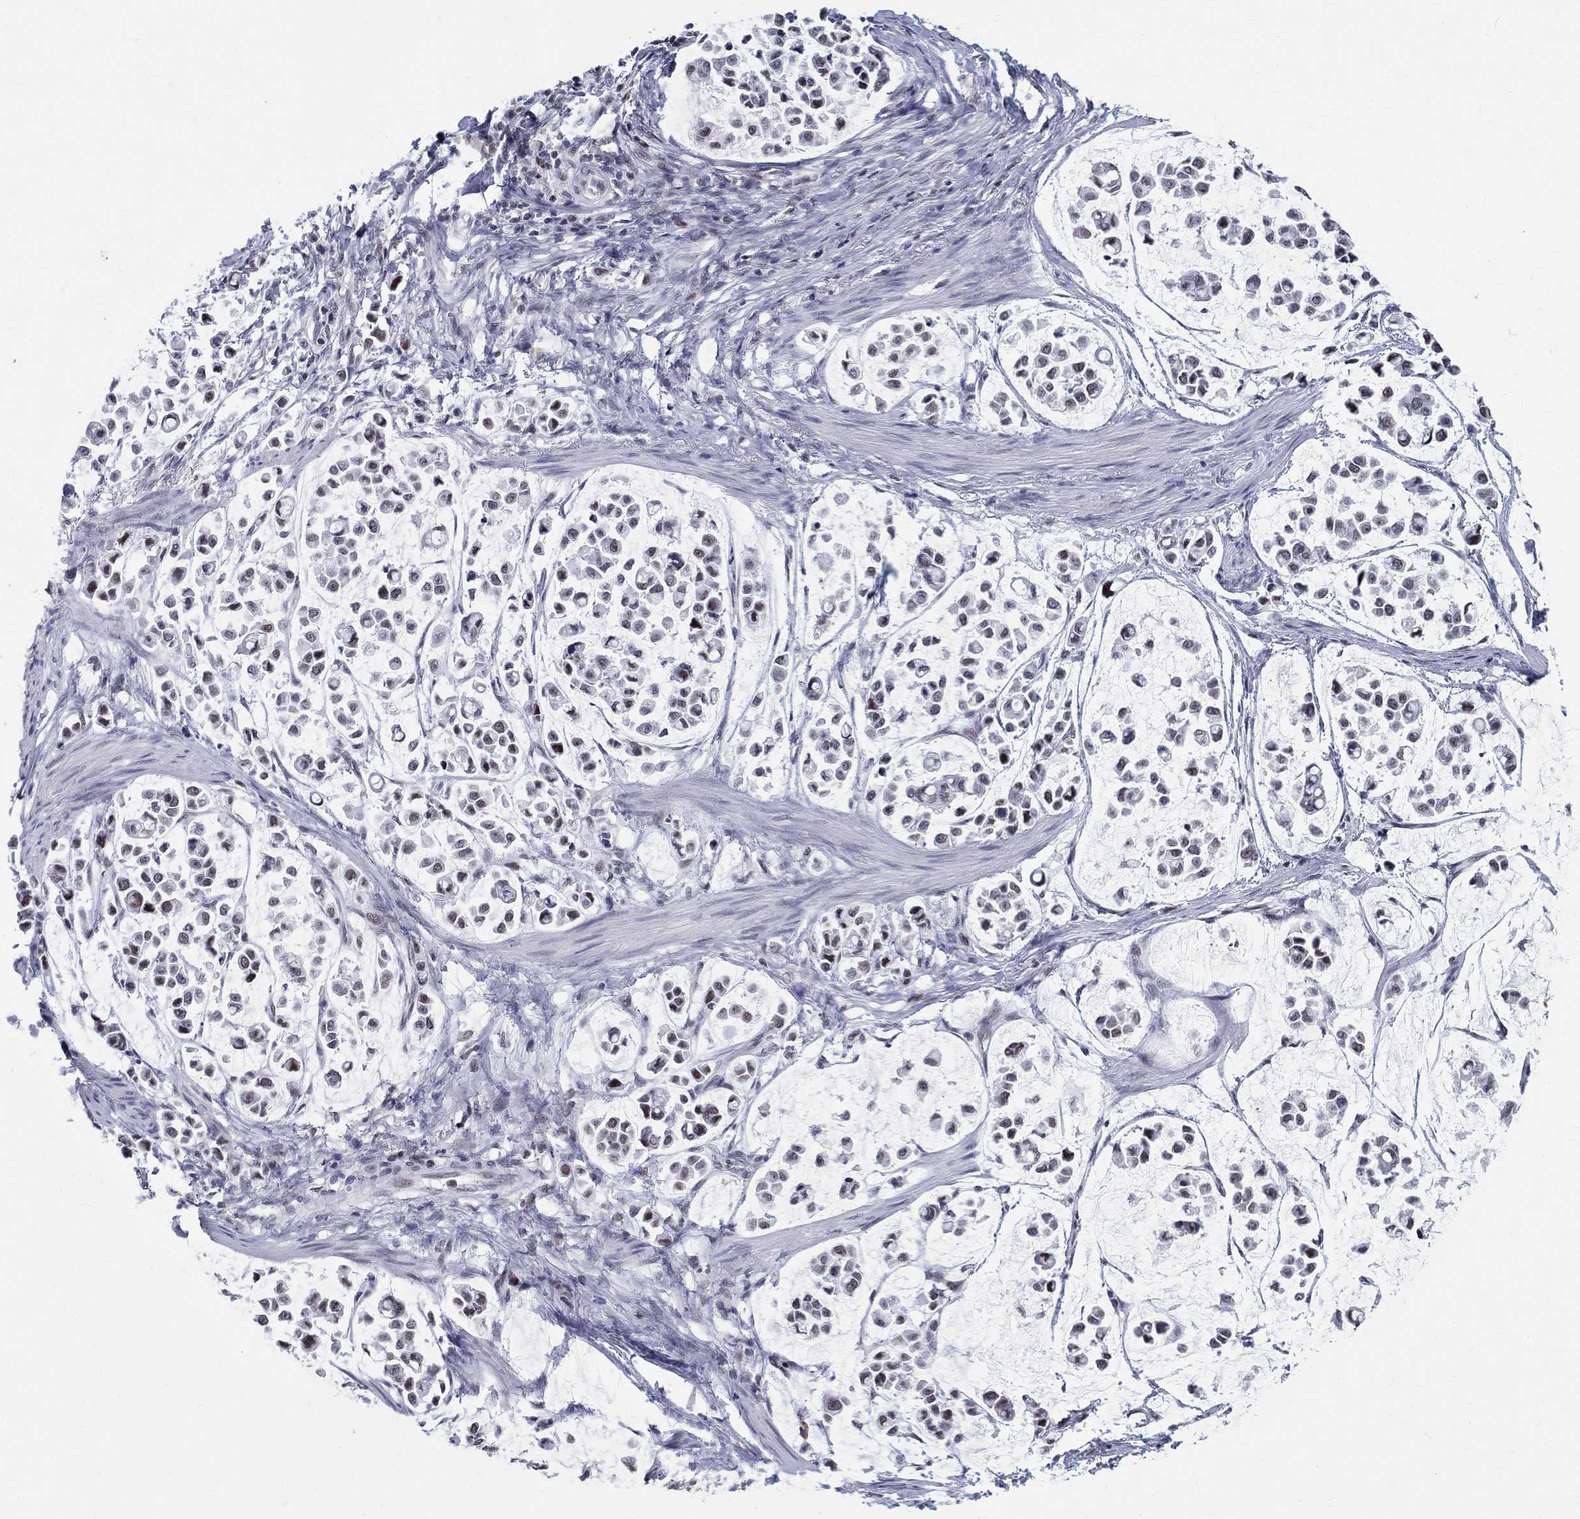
{"staining": {"intensity": "moderate", "quantity": "<25%", "location": "nuclear"}, "tissue": "stomach cancer", "cell_type": "Tumor cells", "image_type": "cancer", "snomed": [{"axis": "morphology", "description": "Adenocarcinoma, NOS"}, {"axis": "topography", "description": "Stomach"}], "caption": "Immunohistochemistry of human stomach adenocarcinoma reveals low levels of moderate nuclear positivity in about <25% of tumor cells. The protein is stained brown, and the nuclei are stained in blue (DAB (3,3'-diaminobenzidine) IHC with brightfield microscopy, high magnification).", "gene": "BHLHE22", "patient": {"sex": "male", "age": 82}}